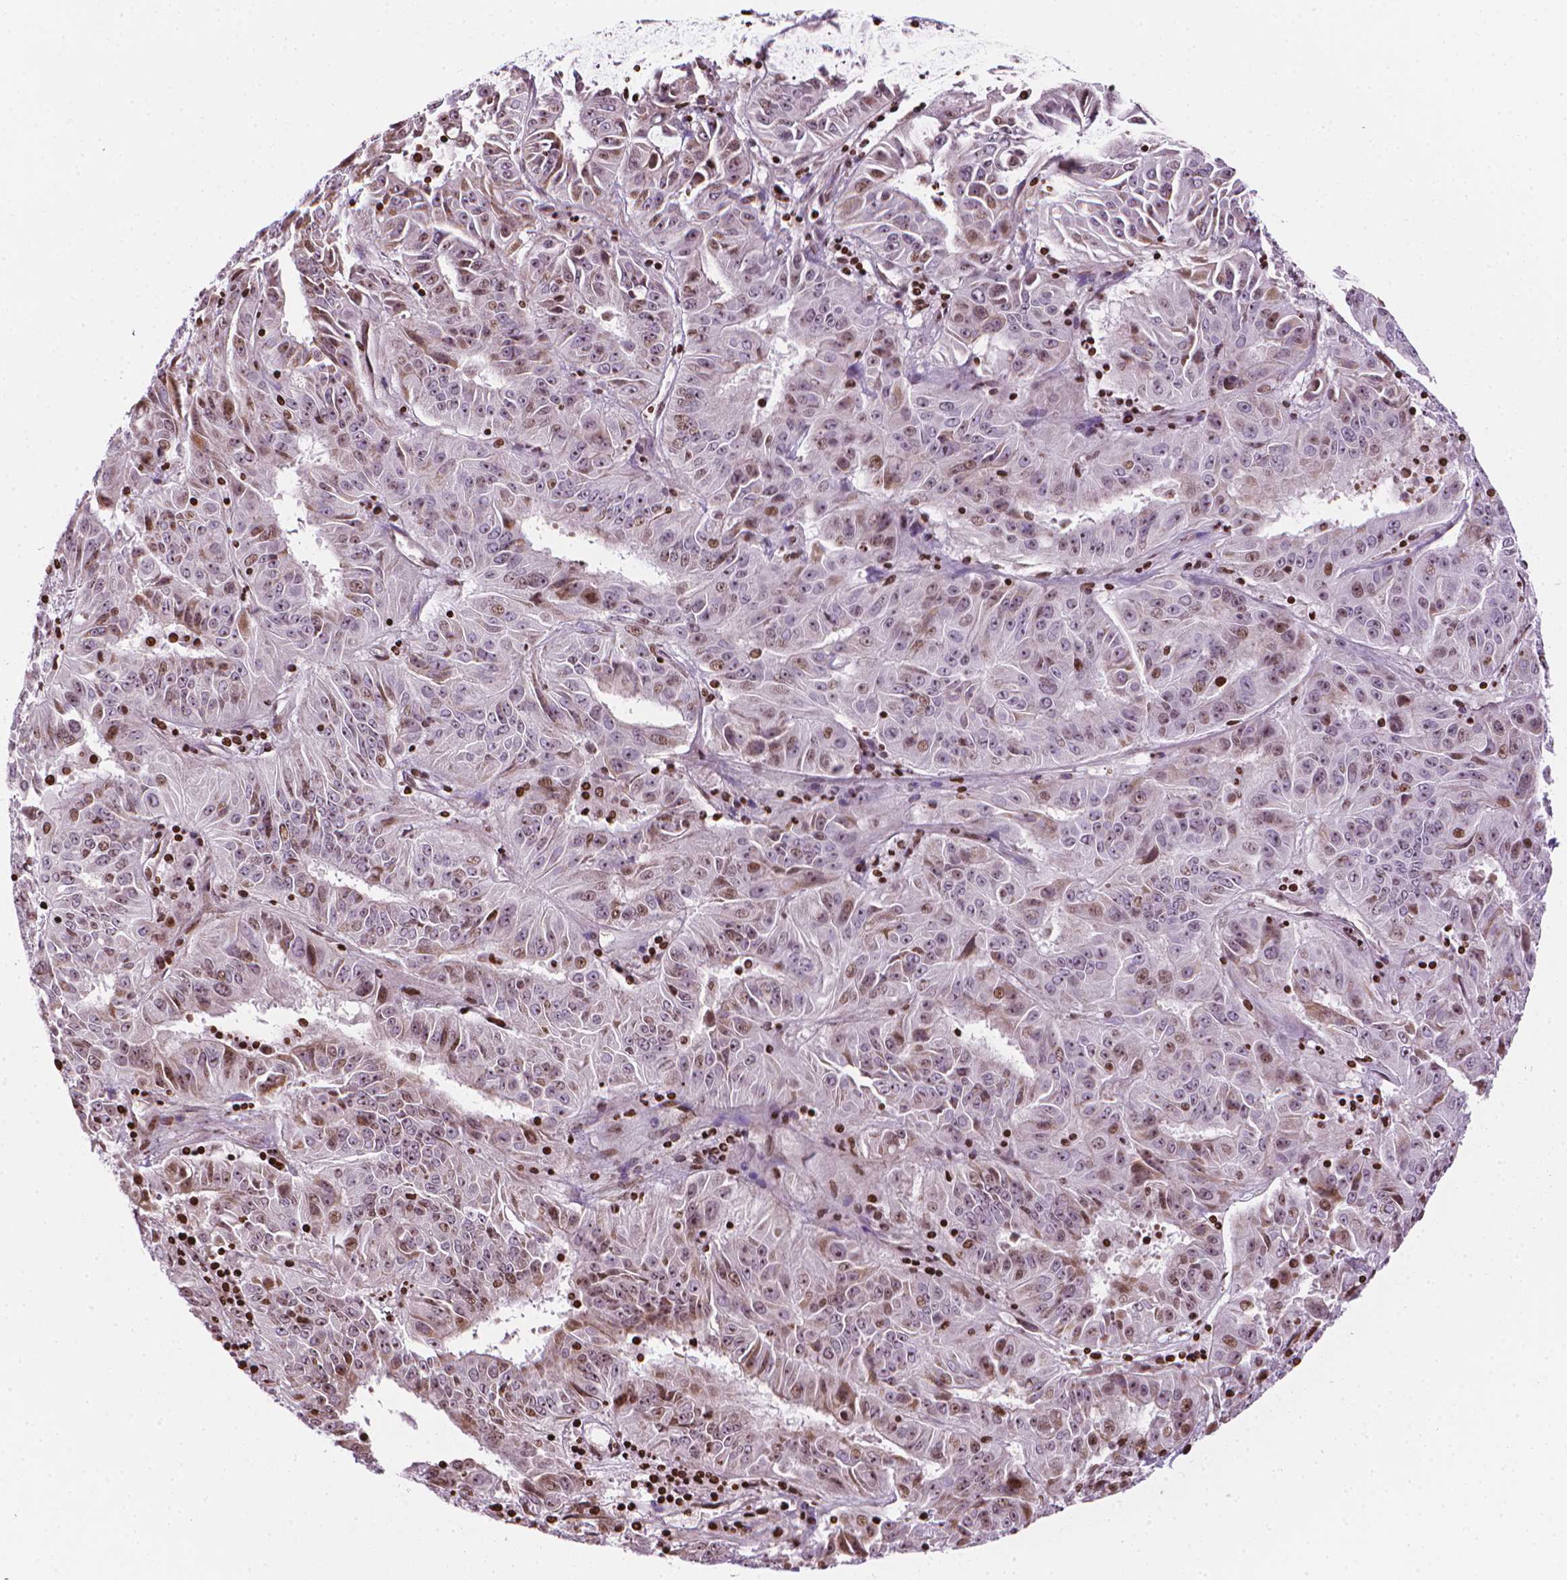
{"staining": {"intensity": "moderate", "quantity": "25%-75%", "location": "nuclear"}, "tissue": "pancreatic cancer", "cell_type": "Tumor cells", "image_type": "cancer", "snomed": [{"axis": "morphology", "description": "Adenocarcinoma, NOS"}, {"axis": "topography", "description": "Pancreas"}], "caption": "Brown immunohistochemical staining in pancreatic cancer exhibits moderate nuclear expression in approximately 25%-75% of tumor cells. (DAB (3,3'-diaminobenzidine) IHC with brightfield microscopy, high magnification).", "gene": "PIP4K2A", "patient": {"sex": "male", "age": 63}}